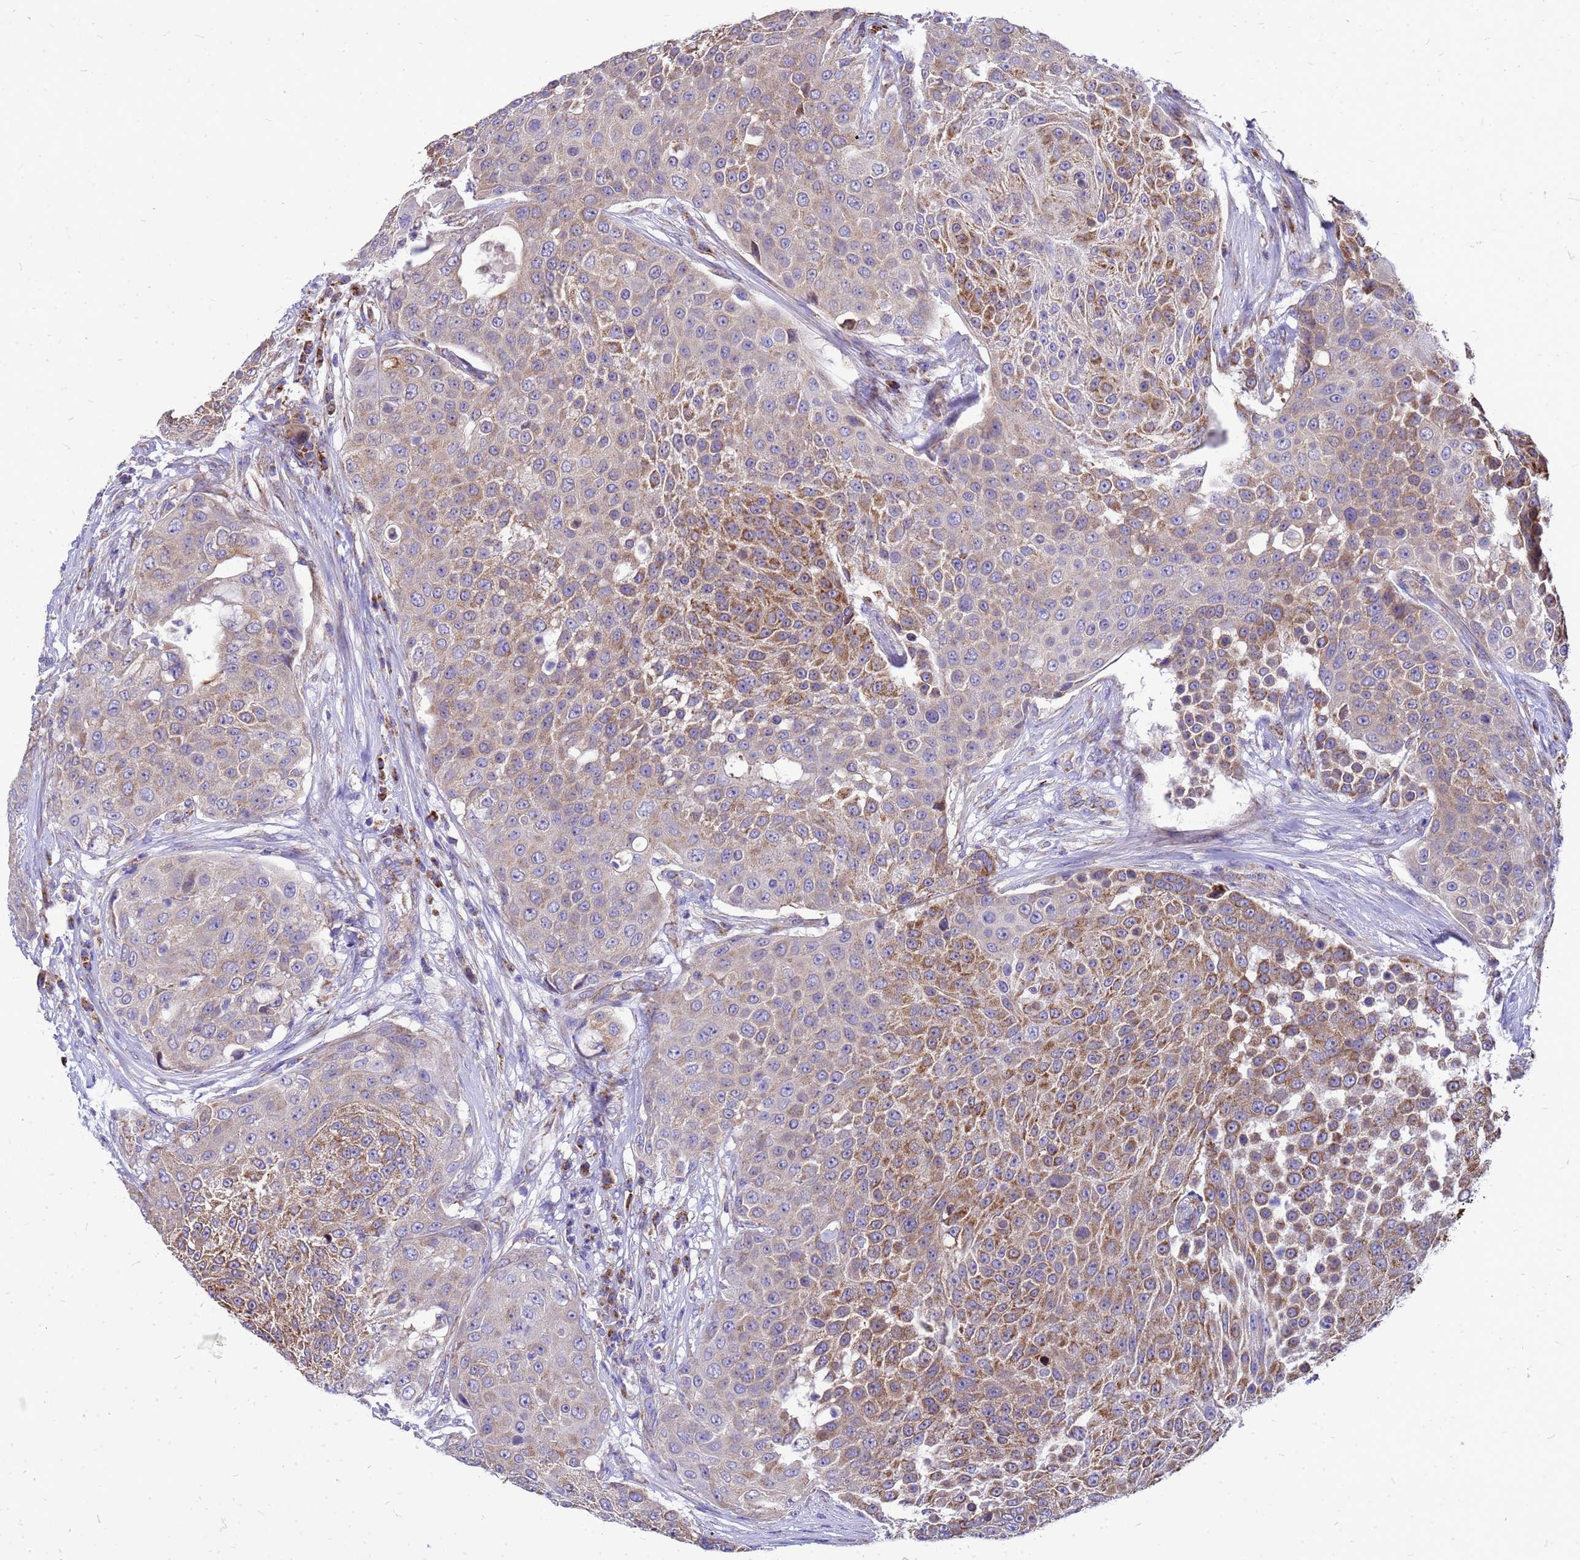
{"staining": {"intensity": "moderate", "quantity": "25%-75%", "location": "cytoplasmic/membranous"}, "tissue": "urothelial cancer", "cell_type": "Tumor cells", "image_type": "cancer", "snomed": [{"axis": "morphology", "description": "Urothelial carcinoma, High grade"}, {"axis": "topography", "description": "Urinary bladder"}], "caption": "This photomicrograph displays immunohistochemistry (IHC) staining of human urothelial carcinoma (high-grade), with medium moderate cytoplasmic/membranous staining in approximately 25%-75% of tumor cells.", "gene": "CMC4", "patient": {"sex": "female", "age": 63}}